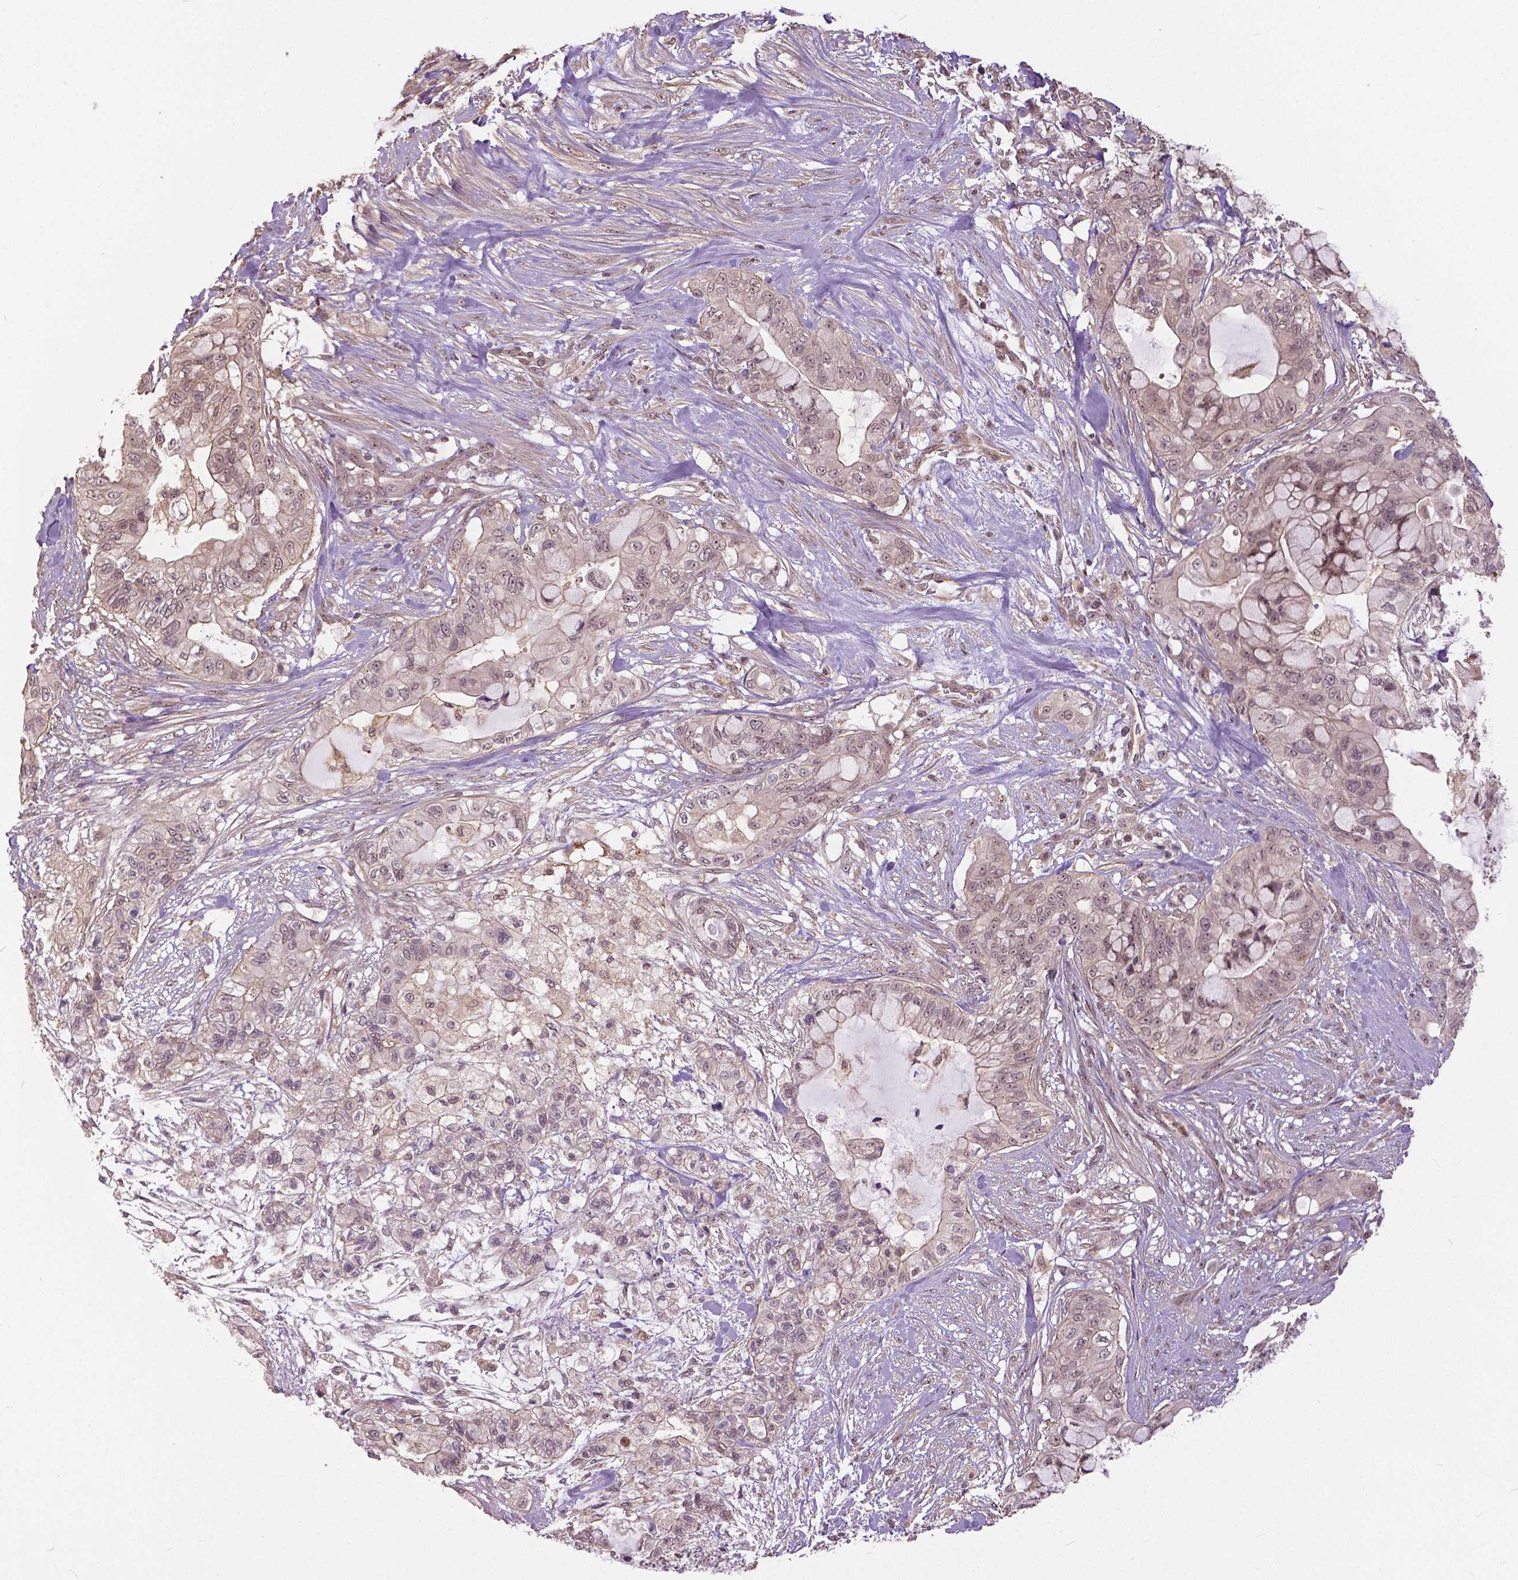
{"staining": {"intensity": "weak", "quantity": "25%-75%", "location": "nuclear"}, "tissue": "pancreatic cancer", "cell_type": "Tumor cells", "image_type": "cancer", "snomed": [{"axis": "morphology", "description": "Adenocarcinoma, NOS"}, {"axis": "topography", "description": "Pancreas"}], "caption": "Pancreatic cancer (adenocarcinoma) was stained to show a protein in brown. There is low levels of weak nuclear staining in approximately 25%-75% of tumor cells.", "gene": "ANXA13", "patient": {"sex": "male", "age": 71}}